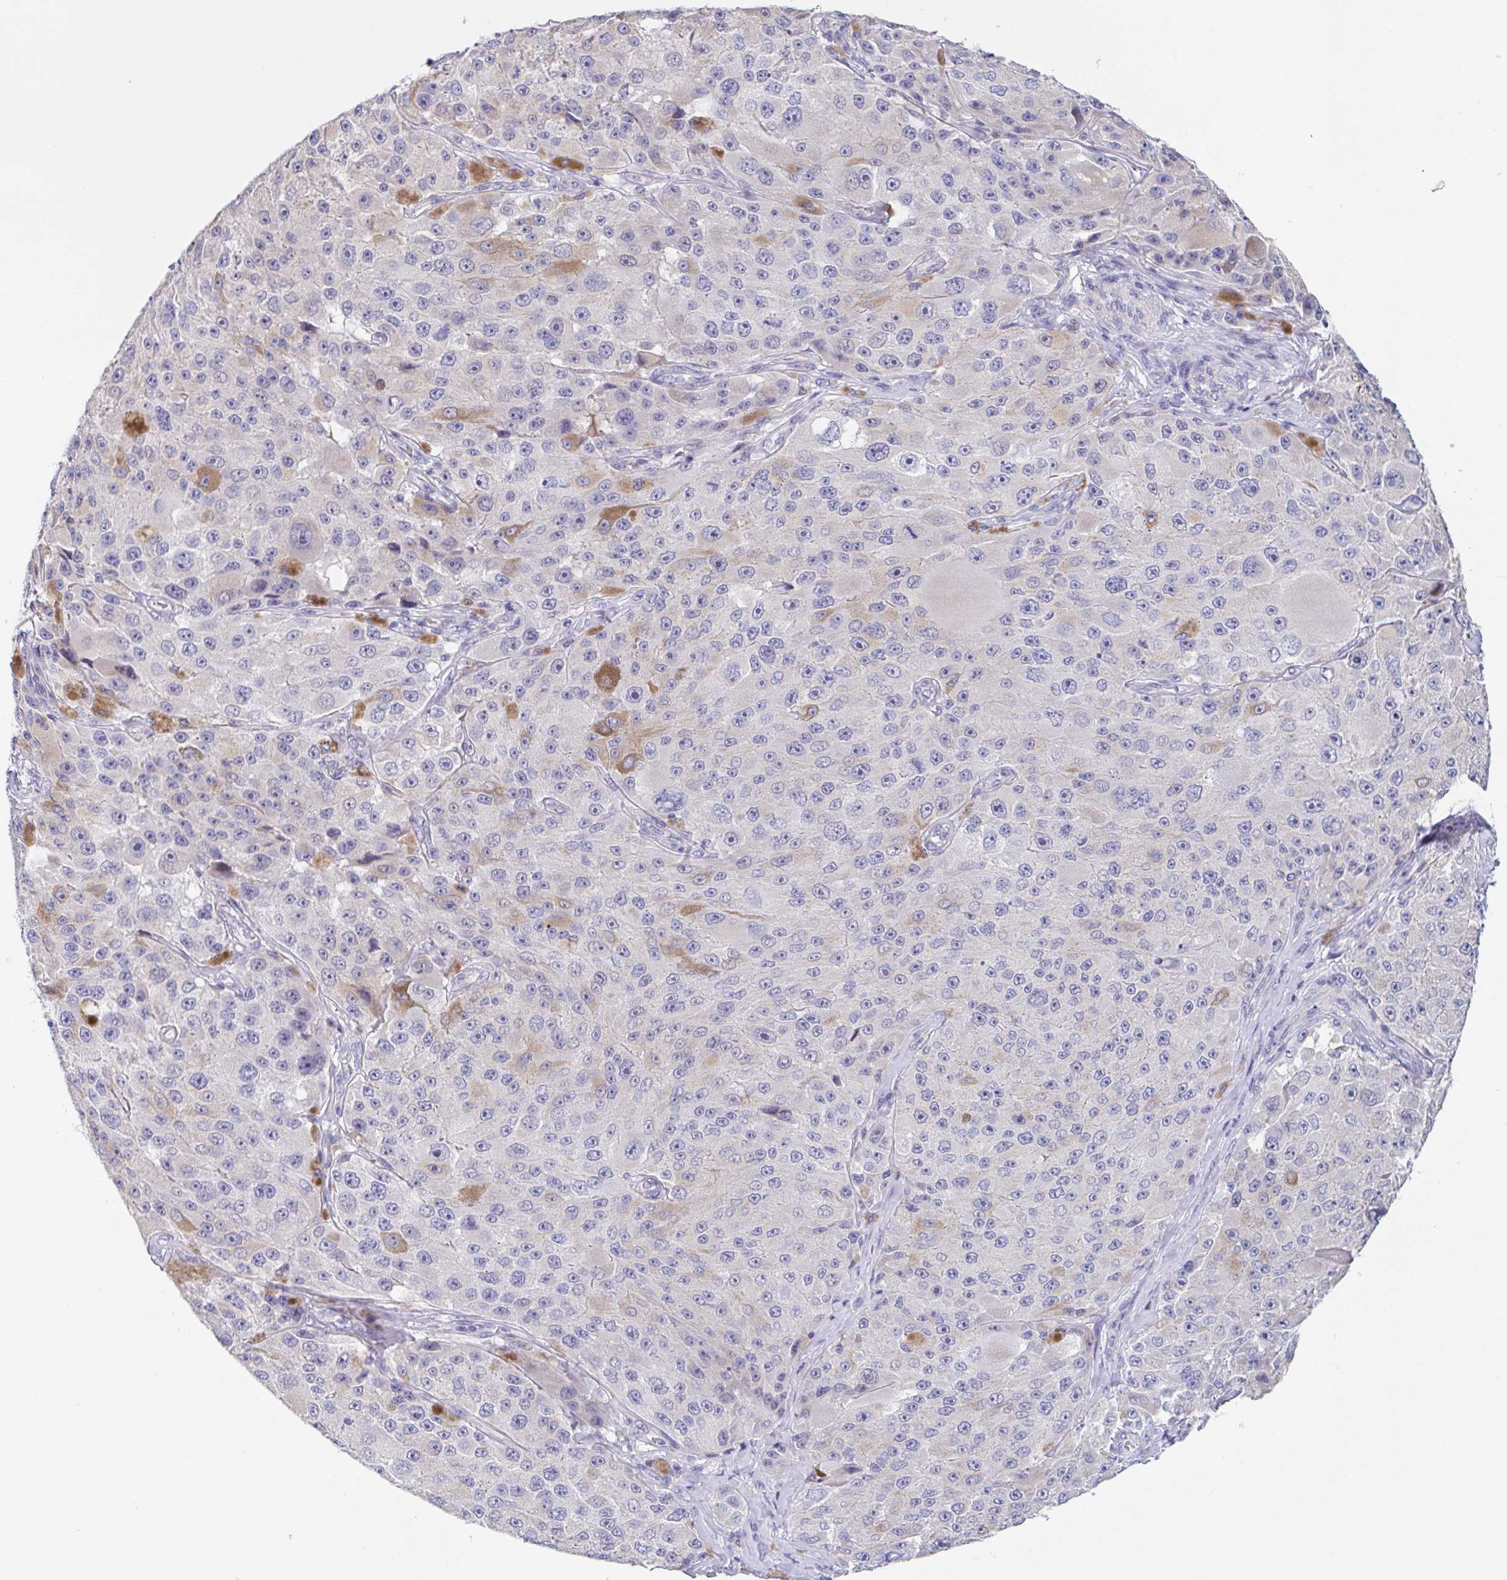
{"staining": {"intensity": "moderate", "quantity": "<25%", "location": "cytoplasmic/membranous"}, "tissue": "melanoma", "cell_type": "Tumor cells", "image_type": "cancer", "snomed": [{"axis": "morphology", "description": "Malignant melanoma, Metastatic site"}, {"axis": "topography", "description": "Lymph node"}], "caption": "Malignant melanoma (metastatic site) stained with DAB immunohistochemistry exhibits low levels of moderate cytoplasmic/membranous positivity in about <25% of tumor cells.", "gene": "UNKL", "patient": {"sex": "male", "age": 62}}